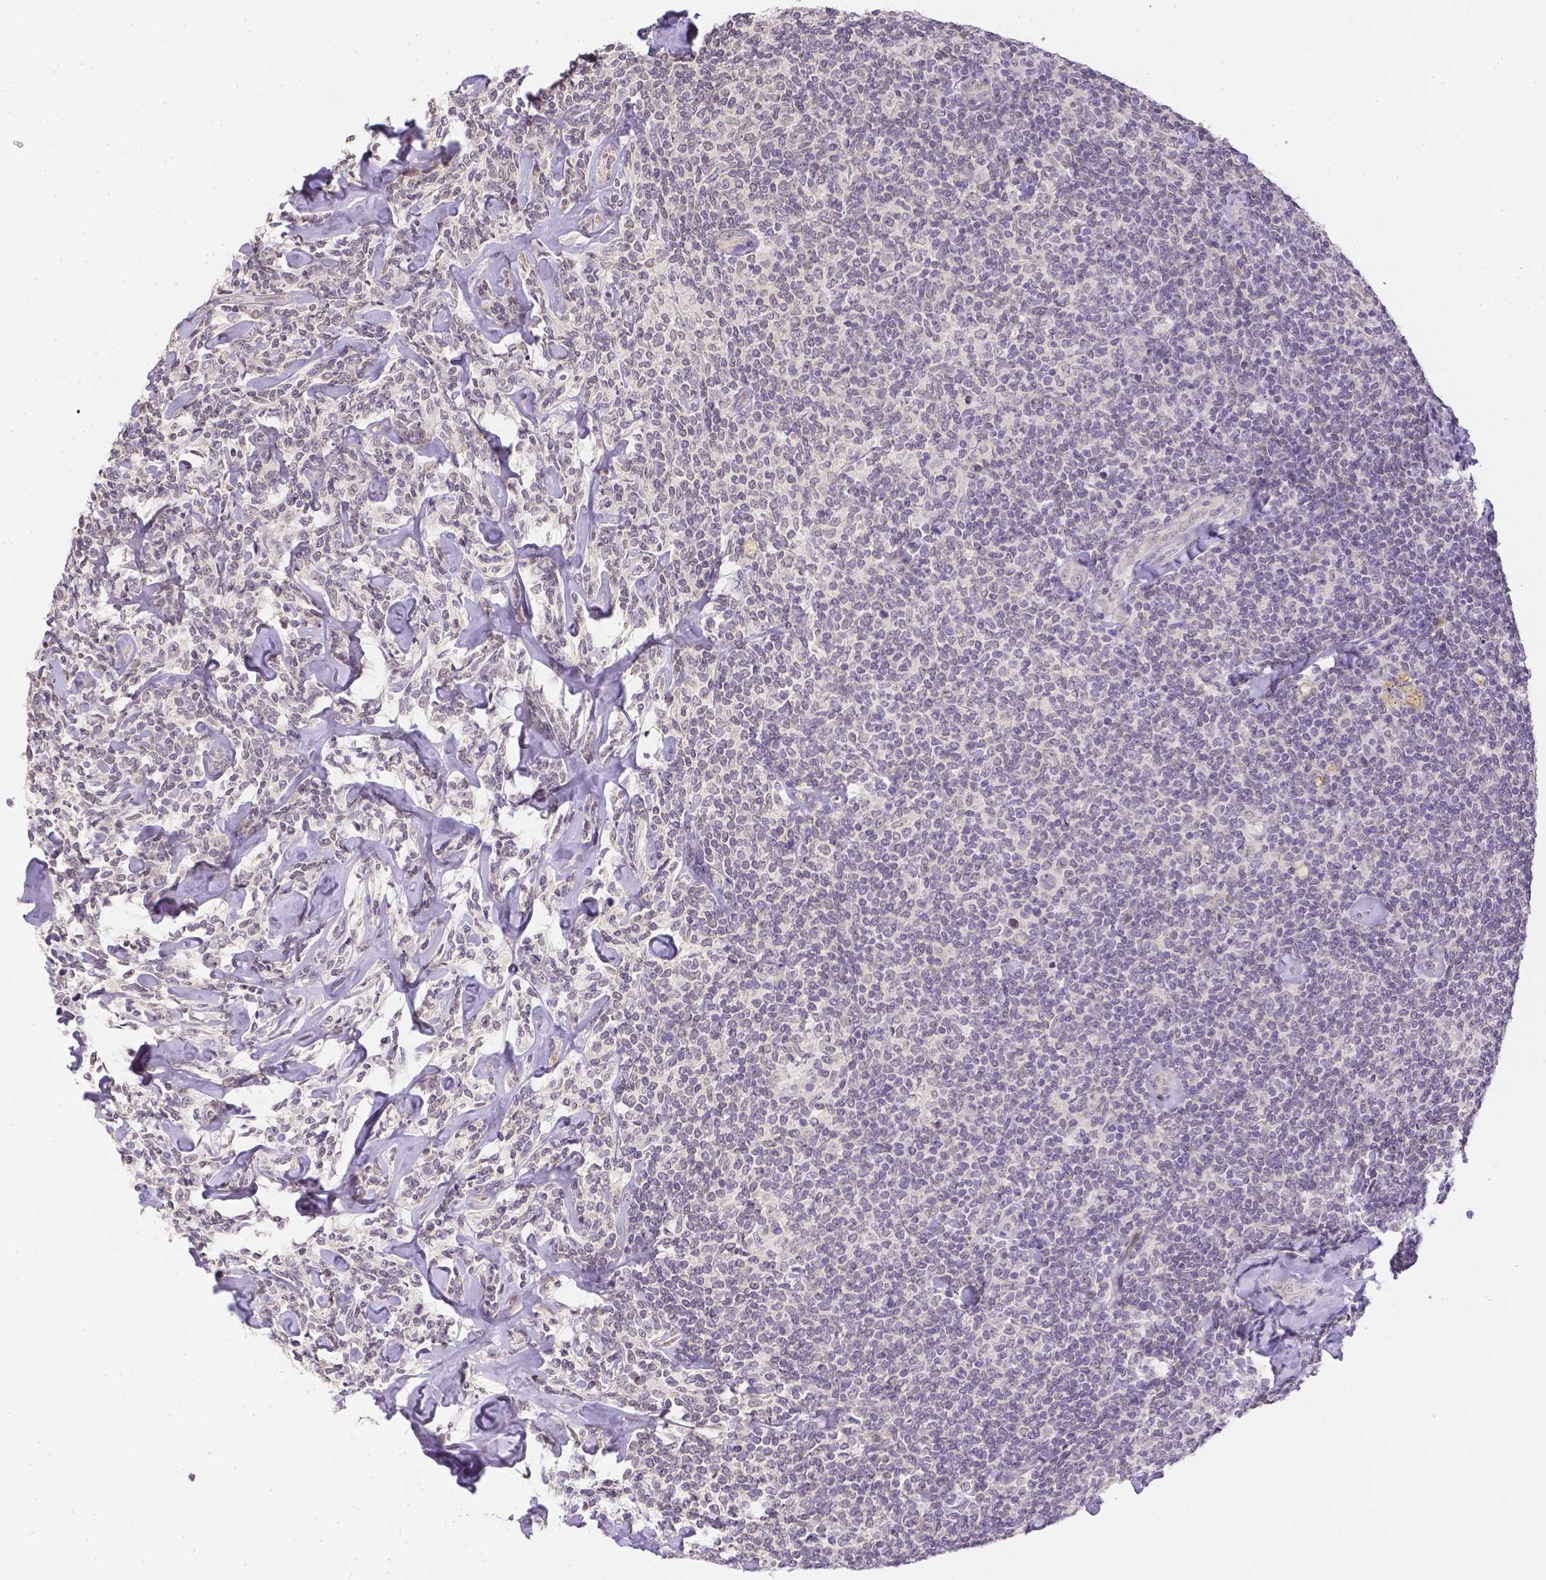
{"staining": {"intensity": "negative", "quantity": "none", "location": "none"}, "tissue": "lymphoma", "cell_type": "Tumor cells", "image_type": "cancer", "snomed": [{"axis": "morphology", "description": "Malignant lymphoma, non-Hodgkin's type, Low grade"}, {"axis": "topography", "description": "Lymph node"}], "caption": "Tumor cells show no significant protein positivity in lymphoma. (Brightfield microscopy of DAB immunohistochemistry at high magnification).", "gene": "ZNF280B", "patient": {"sex": "female", "age": 56}}